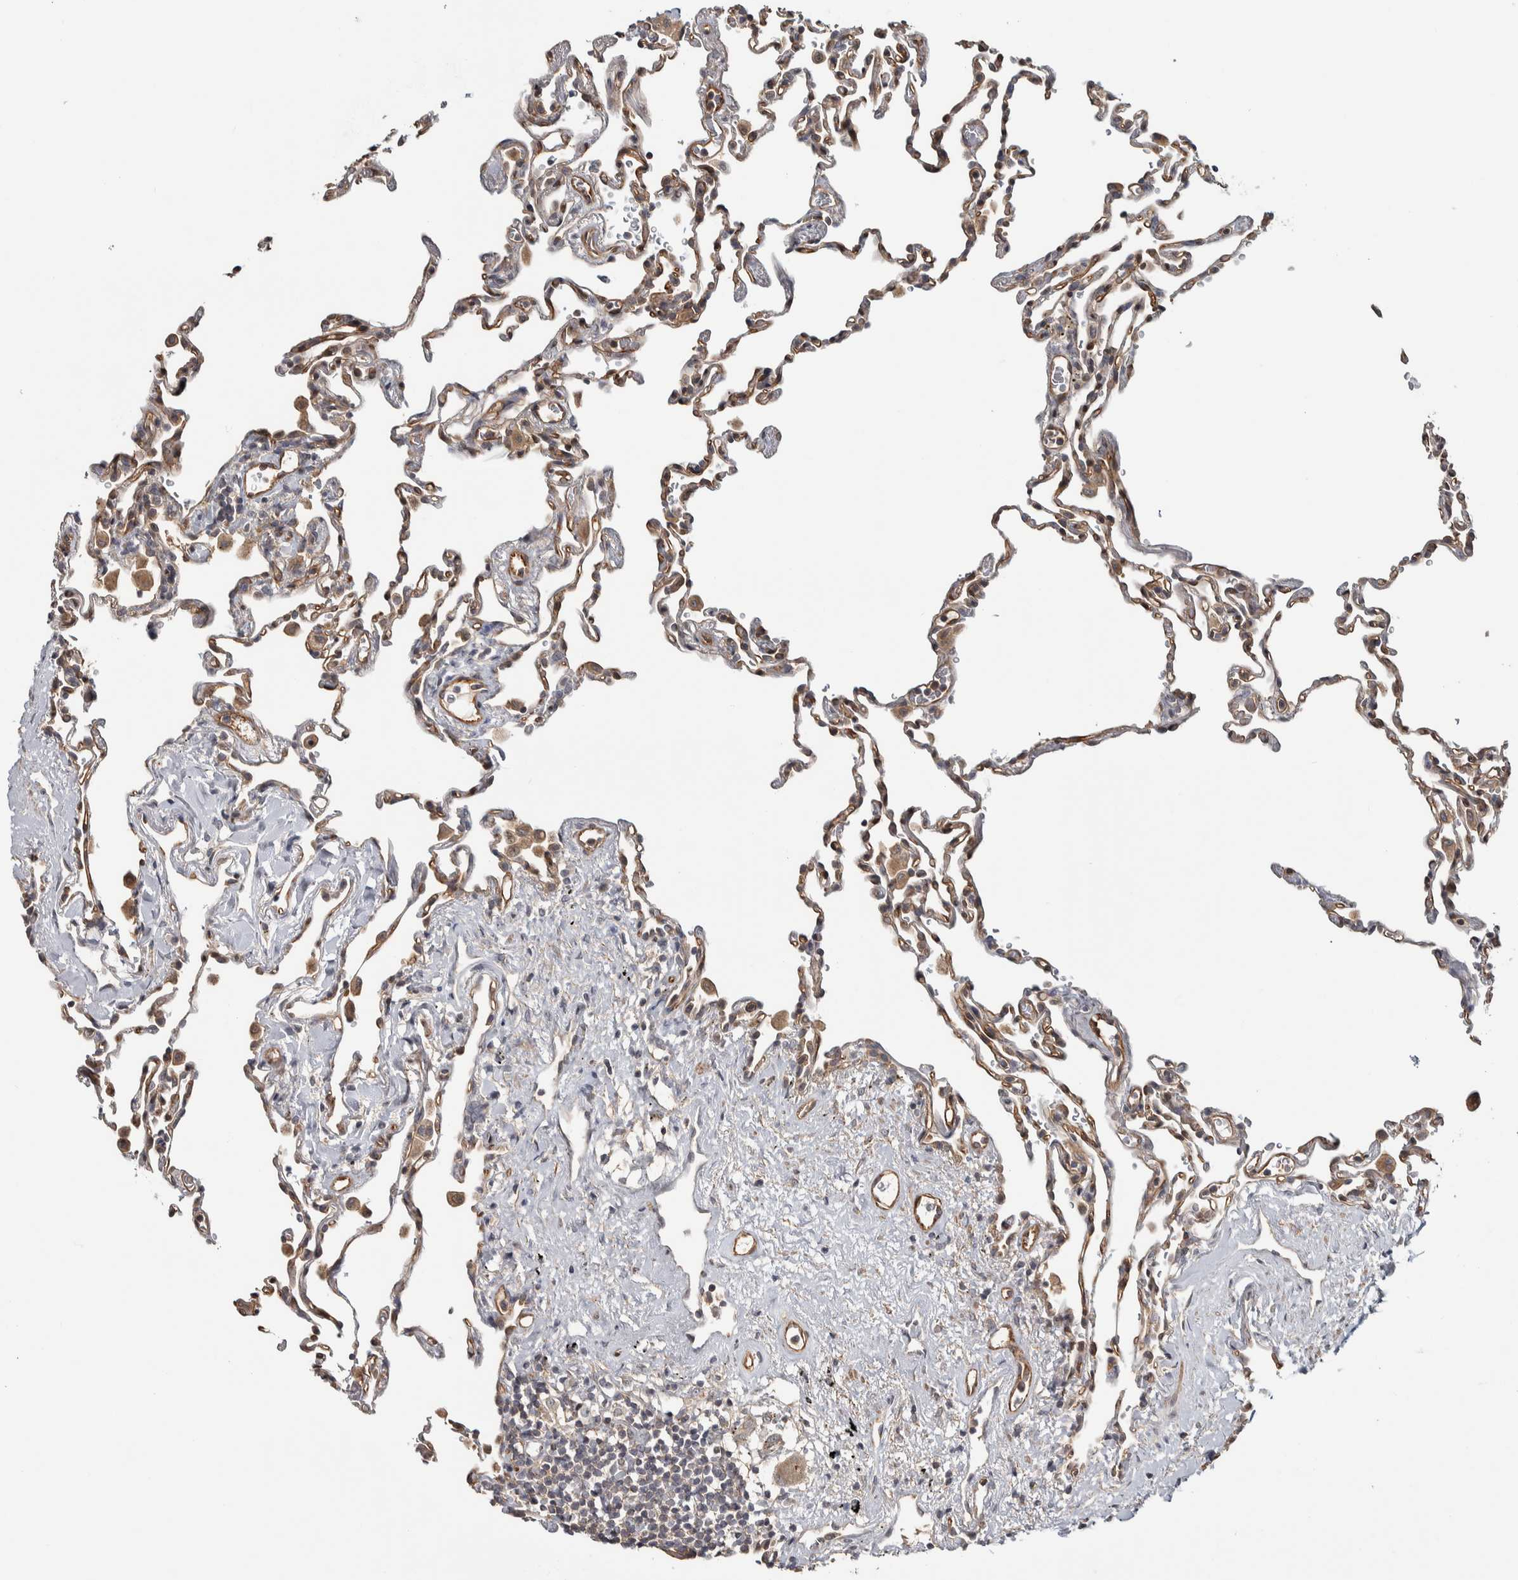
{"staining": {"intensity": "weak", "quantity": ">75%", "location": "cytoplasmic/membranous"}, "tissue": "lung", "cell_type": "Alveolar cells", "image_type": "normal", "snomed": [{"axis": "morphology", "description": "Normal tissue, NOS"}, {"axis": "topography", "description": "Lung"}], "caption": "Immunohistochemical staining of unremarkable lung demonstrates >75% levels of weak cytoplasmic/membranous protein positivity in about >75% of alveolar cells.", "gene": "CHMP4C", "patient": {"sex": "male", "age": 59}}